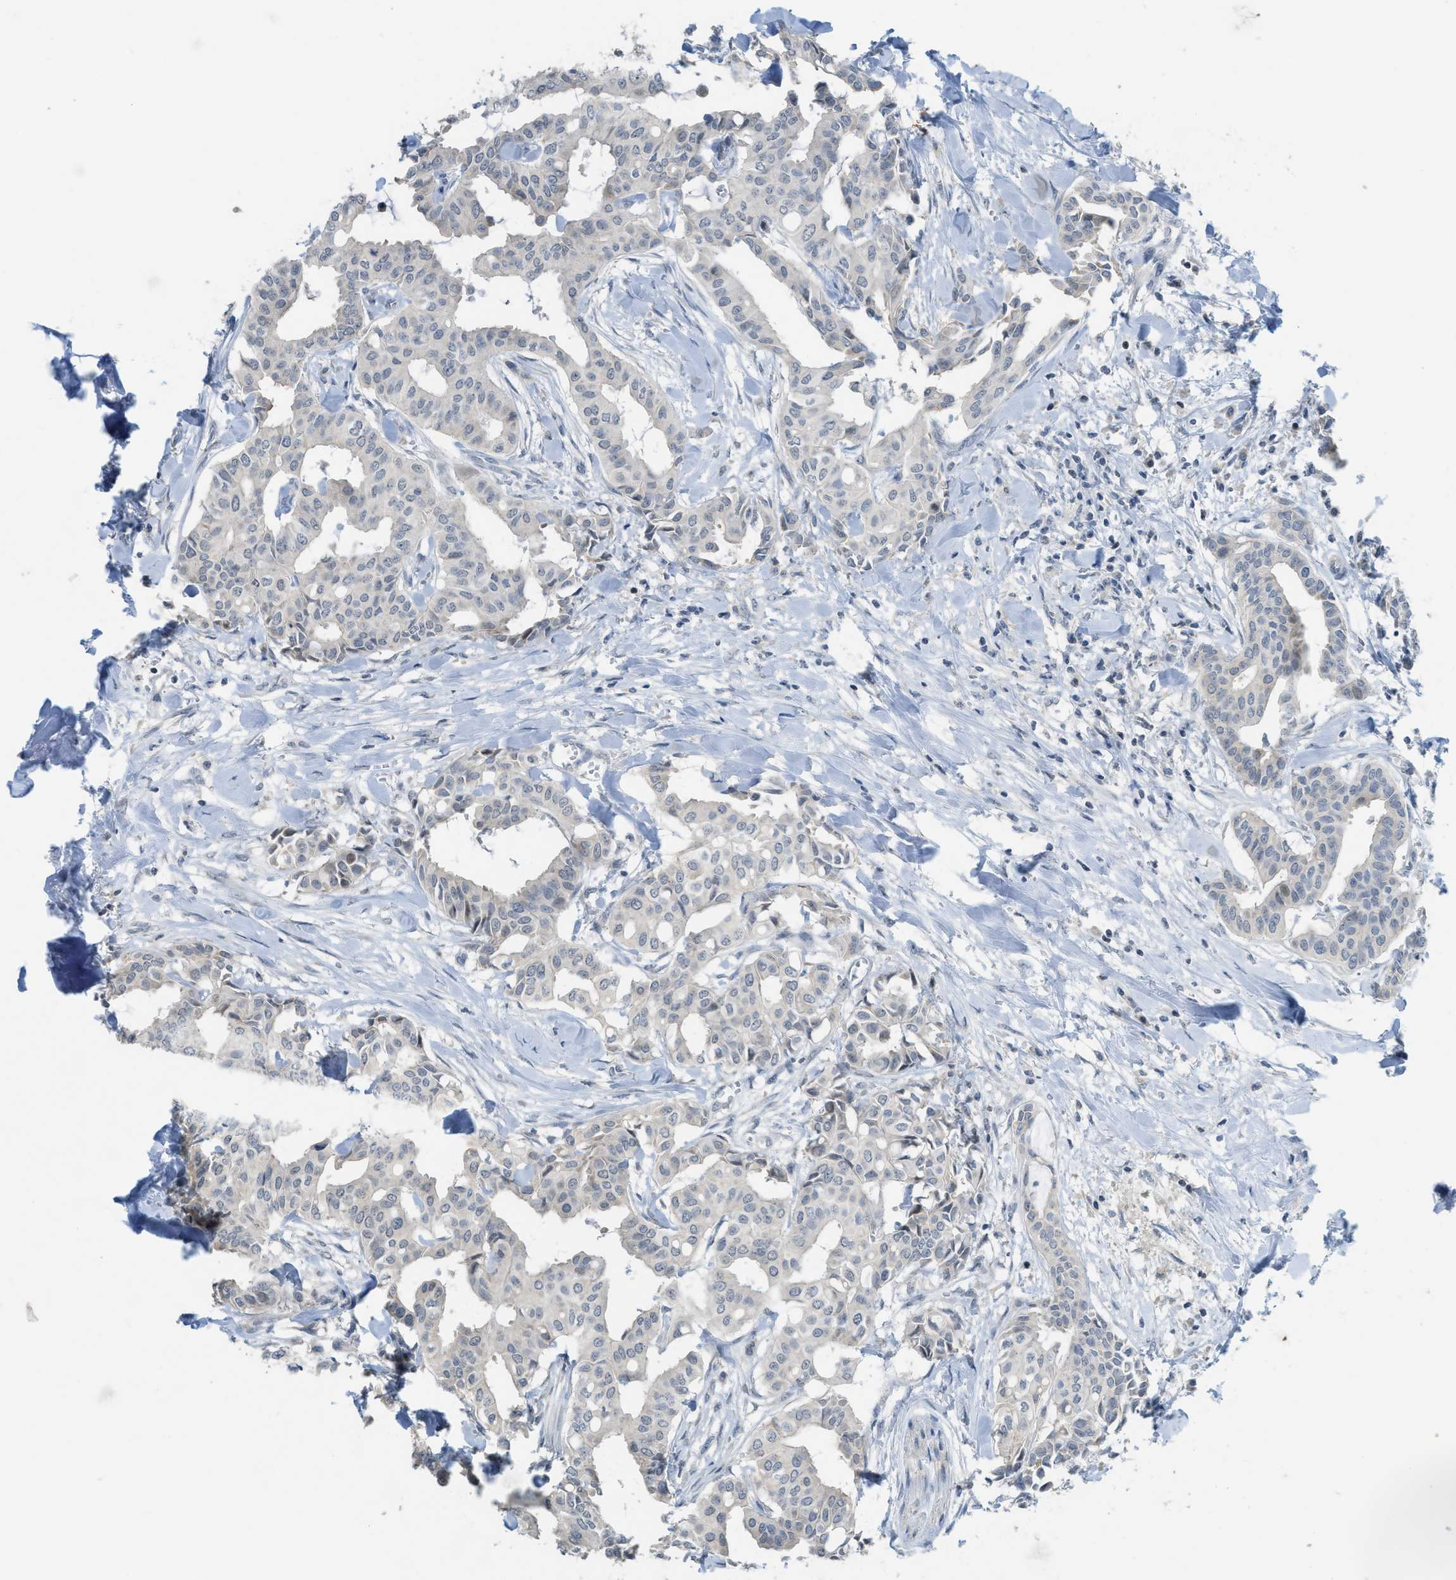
{"staining": {"intensity": "weak", "quantity": "<25%", "location": "cytoplasmic/membranous,nuclear"}, "tissue": "head and neck cancer", "cell_type": "Tumor cells", "image_type": "cancer", "snomed": [{"axis": "morphology", "description": "Adenocarcinoma, NOS"}, {"axis": "topography", "description": "Salivary gland"}, {"axis": "topography", "description": "Head-Neck"}], "caption": "An IHC micrograph of head and neck cancer is shown. There is no staining in tumor cells of head and neck cancer.", "gene": "TXNDC2", "patient": {"sex": "female", "age": 59}}